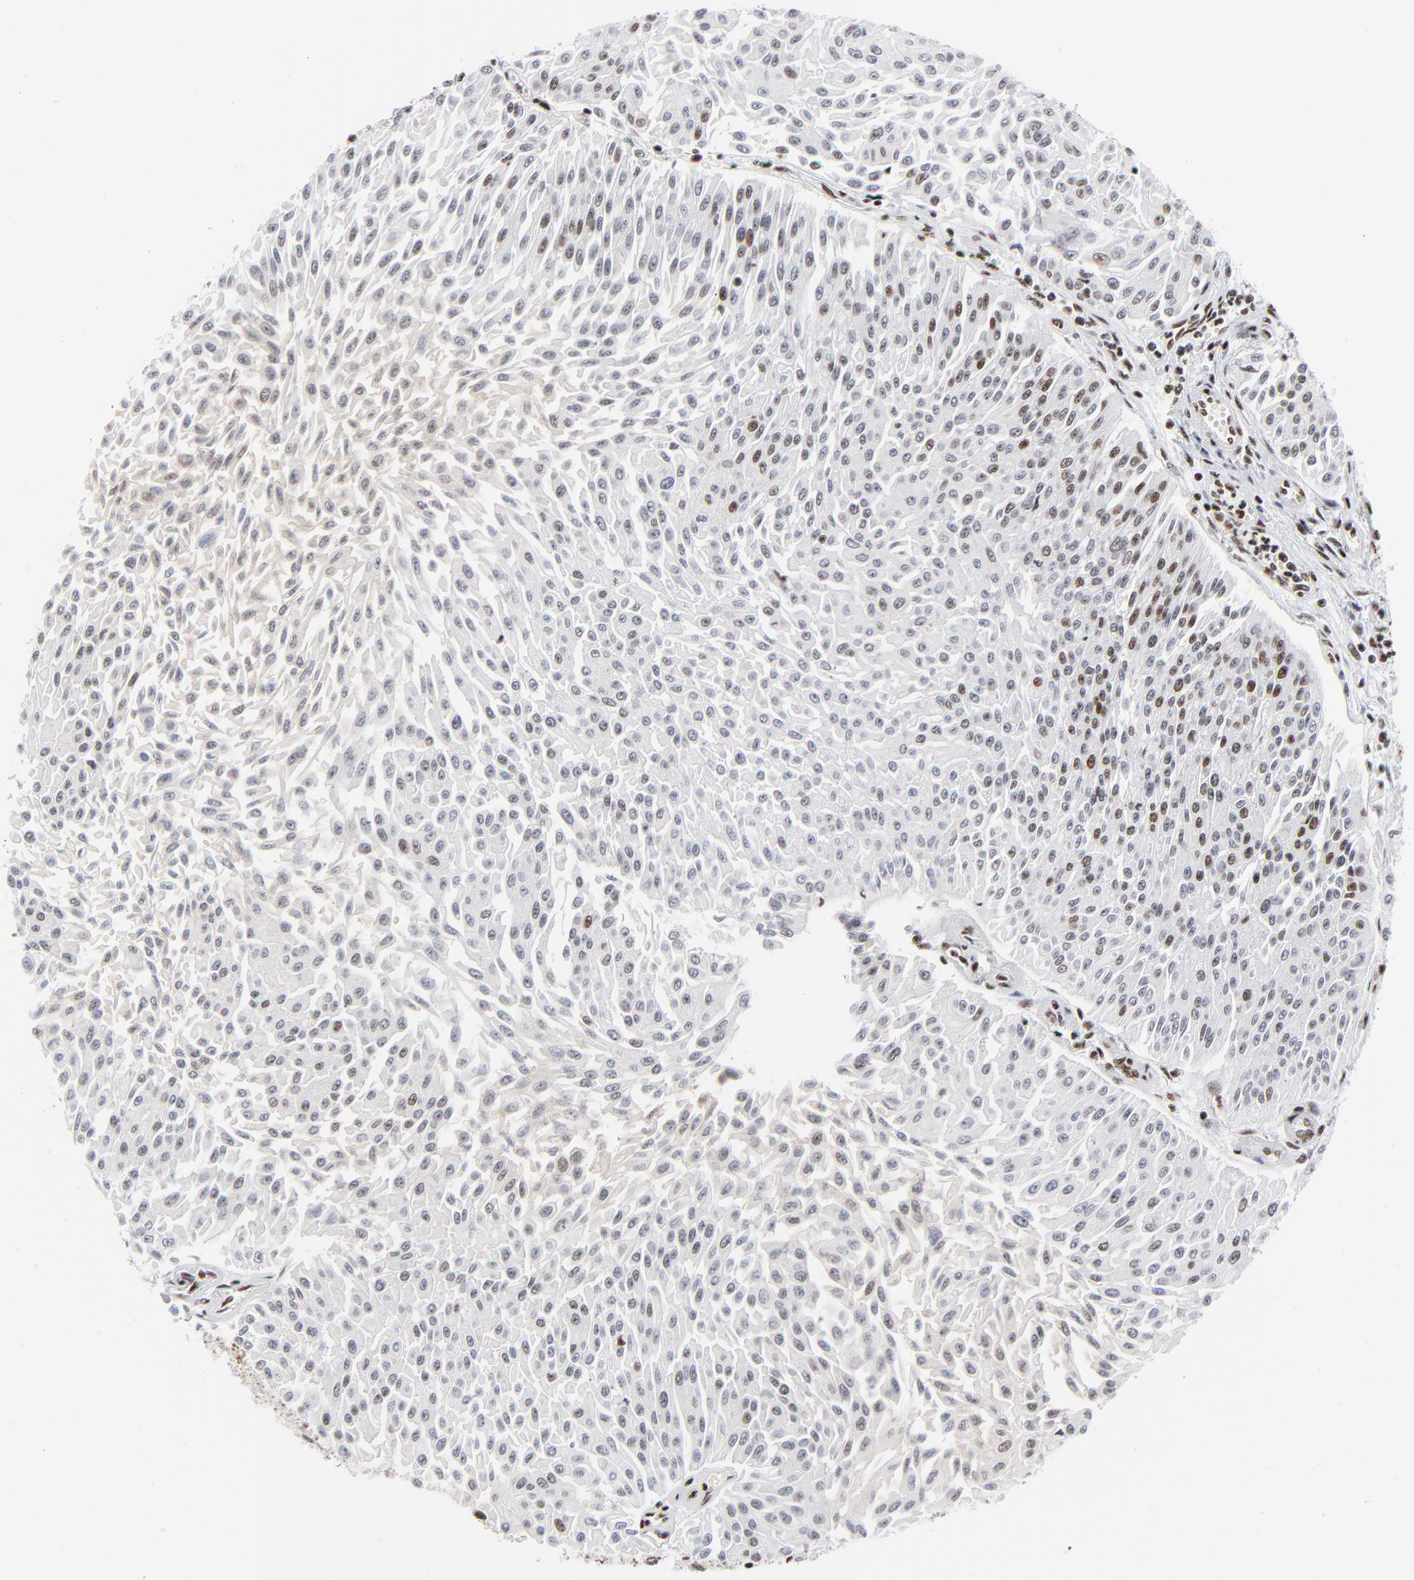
{"staining": {"intensity": "moderate", "quantity": "25%-75%", "location": "nuclear"}, "tissue": "urothelial cancer", "cell_type": "Tumor cells", "image_type": "cancer", "snomed": [{"axis": "morphology", "description": "Urothelial carcinoma, Low grade"}, {"axis": "topography", "description": "Urinary bladder"}], "caption": "Tumor cells show medium levels of moderate nuclear staining in about 25%-75% of cells in human urothelial cancer.", "gene": "CREB1", "patient": {"sex": "male", "age": 86}}